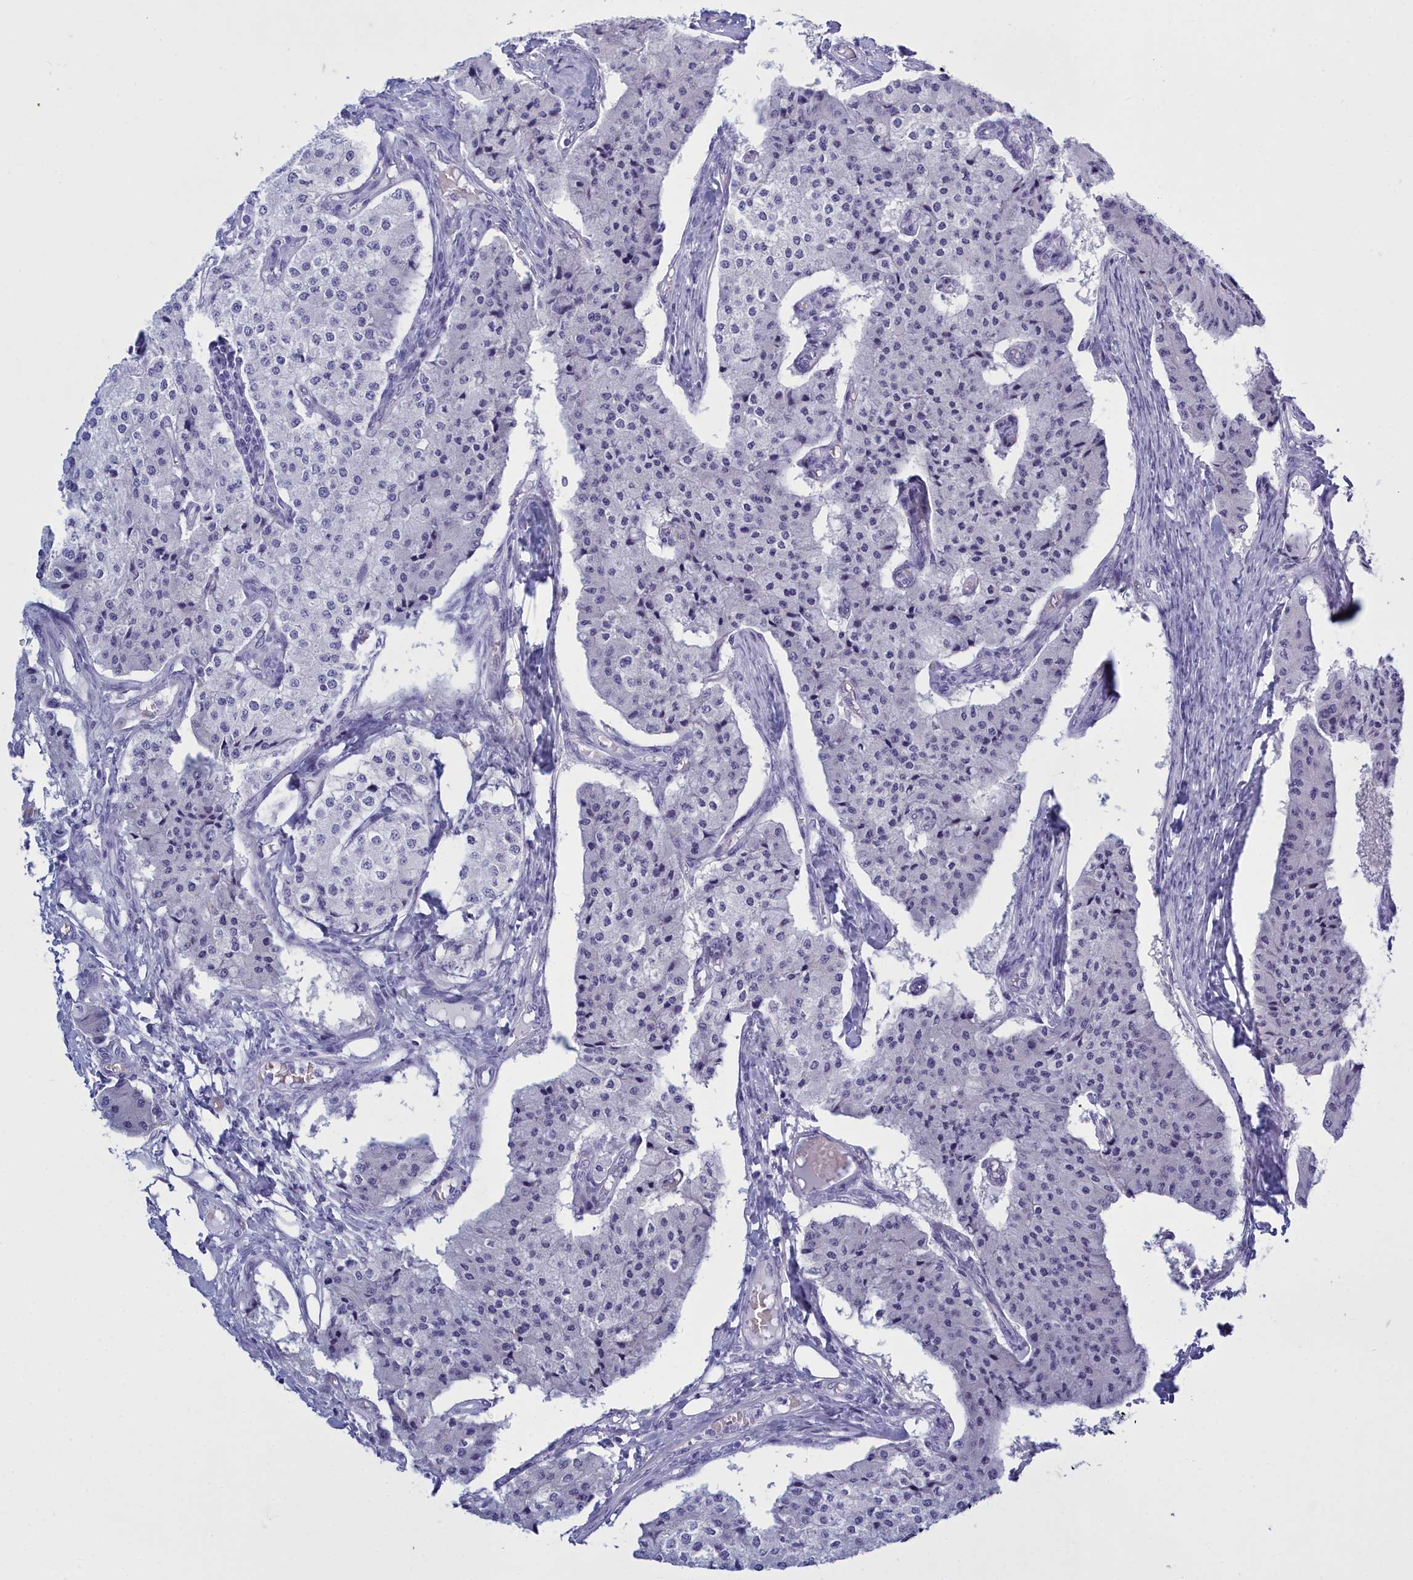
{"staining": {"intensity": "negative", "quantity": "none", "location": "none"}, "tissue": "carcinoid", "cell_type": "Tumor cells", "image_type": "cancer", "snomed": [{"axis": "morphology", "description": "Carcinoid, malignant, NOS"}, {"axis": "topography", "description": "Colon"}], "caption": "This is an IHC histopathology image of carcinoid (malignant). There is no expression in tumor cells.", "gene": "TMEM97", "patient": {"sex": "female", "age": 52}}